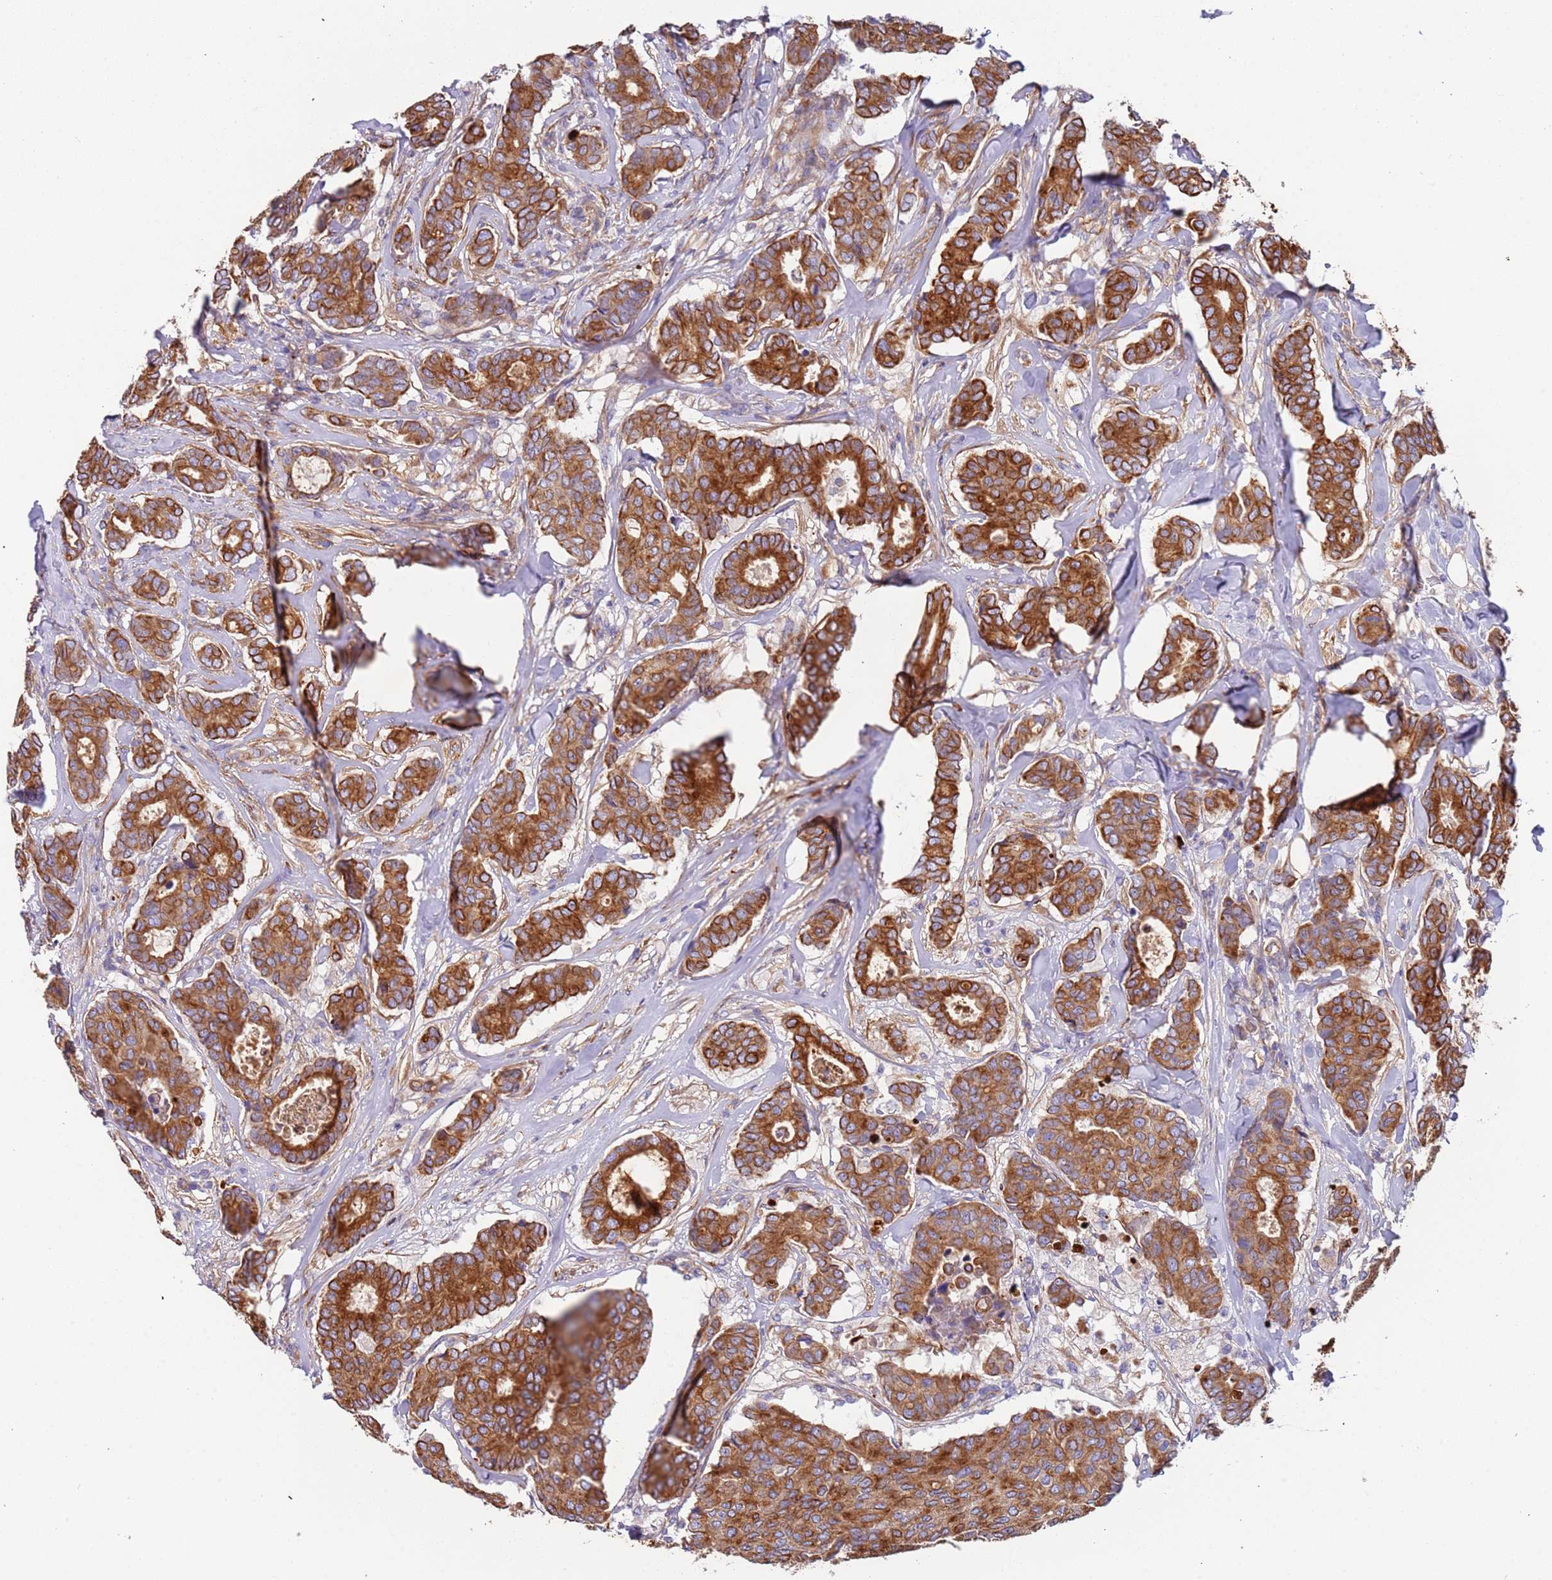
{"staining": {"intensity": "strong", "quantity": ">75%", "location": "cytoplasmic/membranous"}, "tissue": "breast cancer", "cell_type": "Tumor cells", "image_type": "cancer", "snomed": [{"axis": "morphology", "description": "Duct carcinoma"}, {"axis": "topography", "description": "Breast"}], "caption": "Immunohistochemistry (IHC) of human invasive ductal carcinoma (breast) displays high levels of strong cytoplasmic/membranous staining in about >75% of tumor cells. The protein of interest is shown in brown color, while the nuclei are stained blue.", "gene": "LAMB4", "patient": {"sex": "female", "age": 75}}